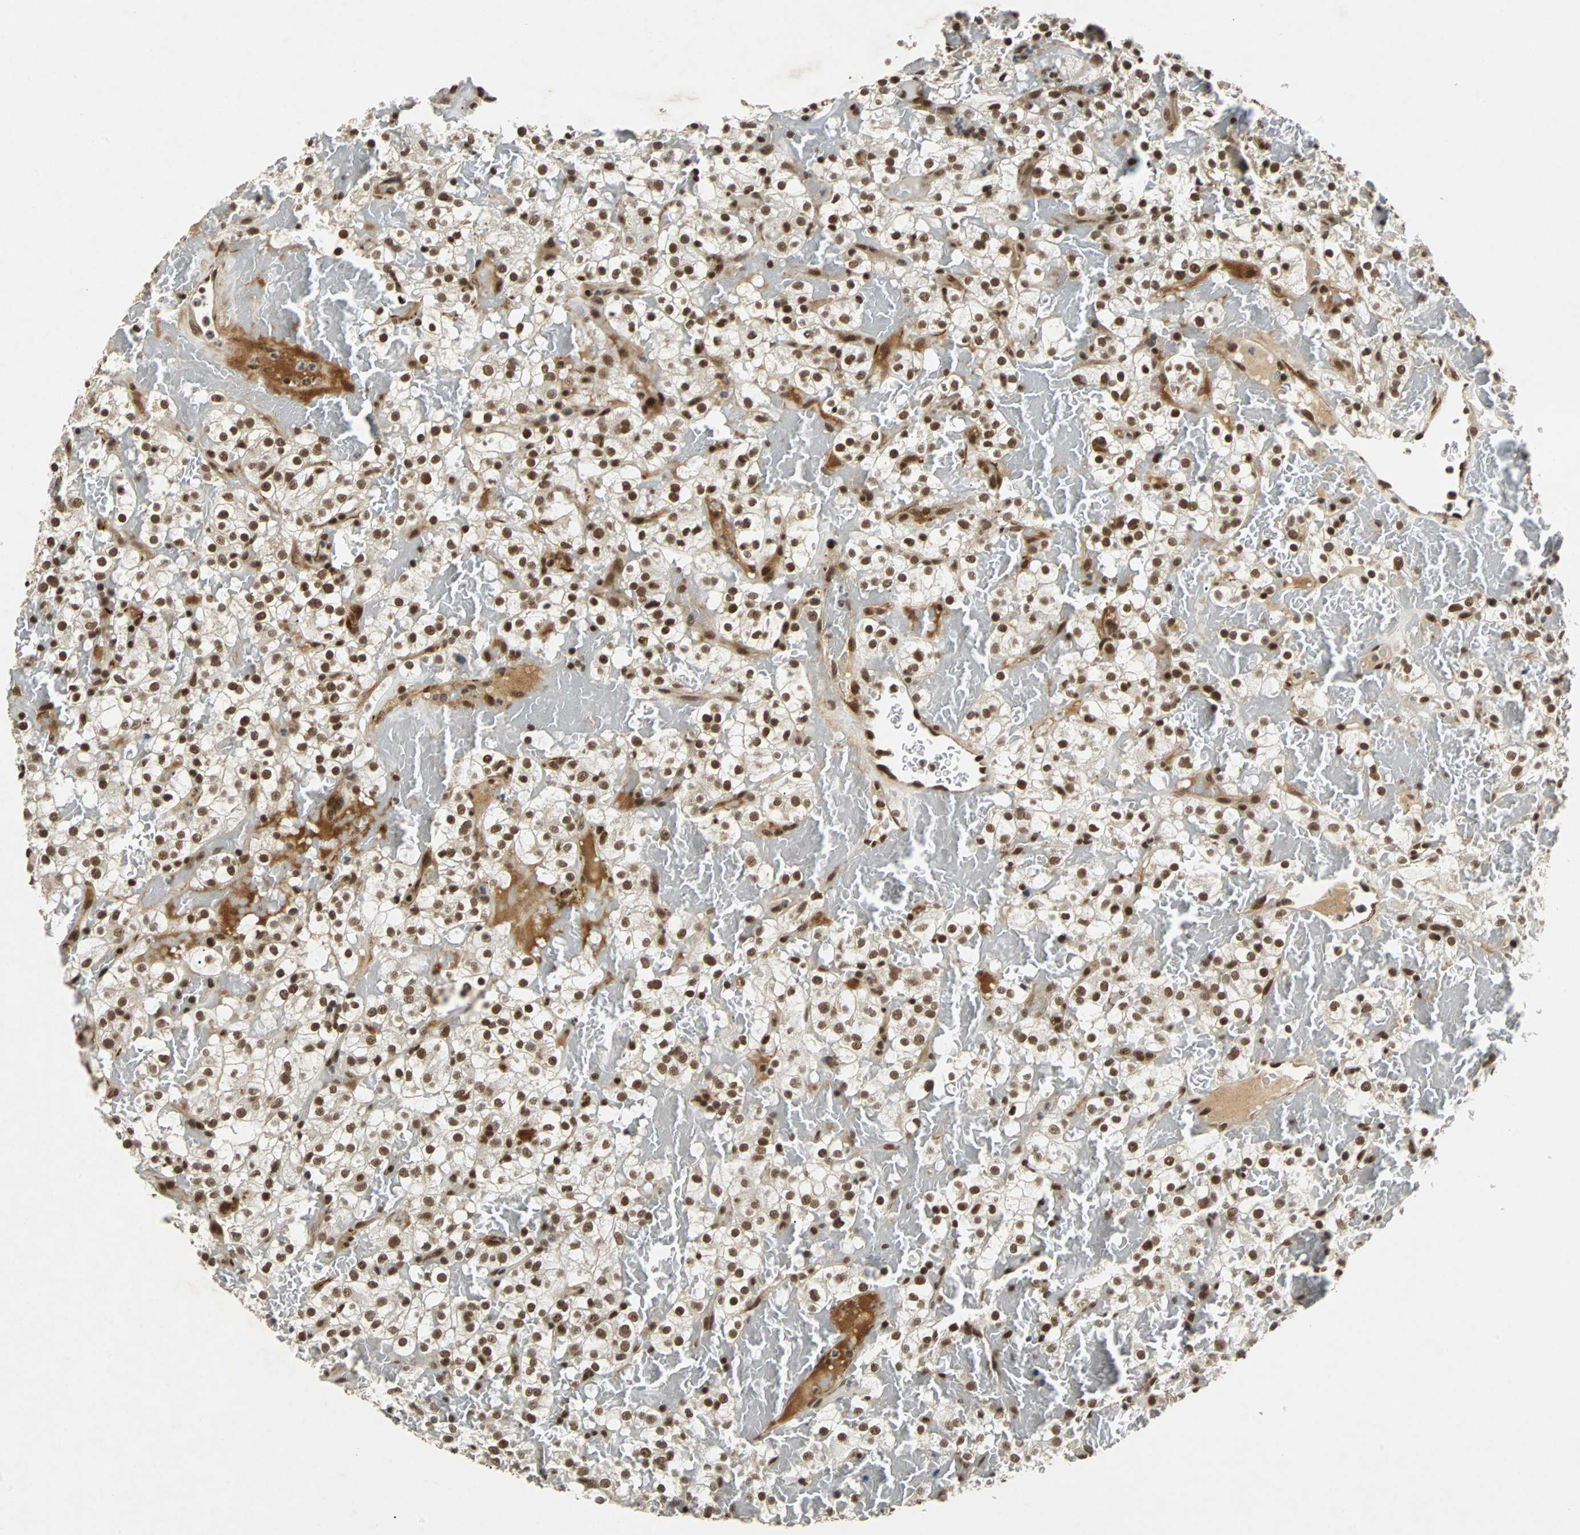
{"staining": {"intensity": "strong", "quantity": ">75%", "location": "nuclear"}, "tissue": "renal cancer", "cell_type": "Tumor cells", "image_type": "cancer", "snomed": [{"axis": "morphology", "description": "Normal tissue, NOS"}, {"axis": "morphology", "description": "Adenocarcinoma, NOS"}, {"axis": "topography", "description": "Kidney"}], "caption": "Protein staining of adenocarcinoma (renal) tissue displays strong nuclear expression in approximately >75% of tumor cells. (Stains: DAB in brown, nuclei in blue, Microscopy: brightfield microscopy at high magnification).", "gene": "TAF5", "patient": {"sex": "female", "age": 72}}